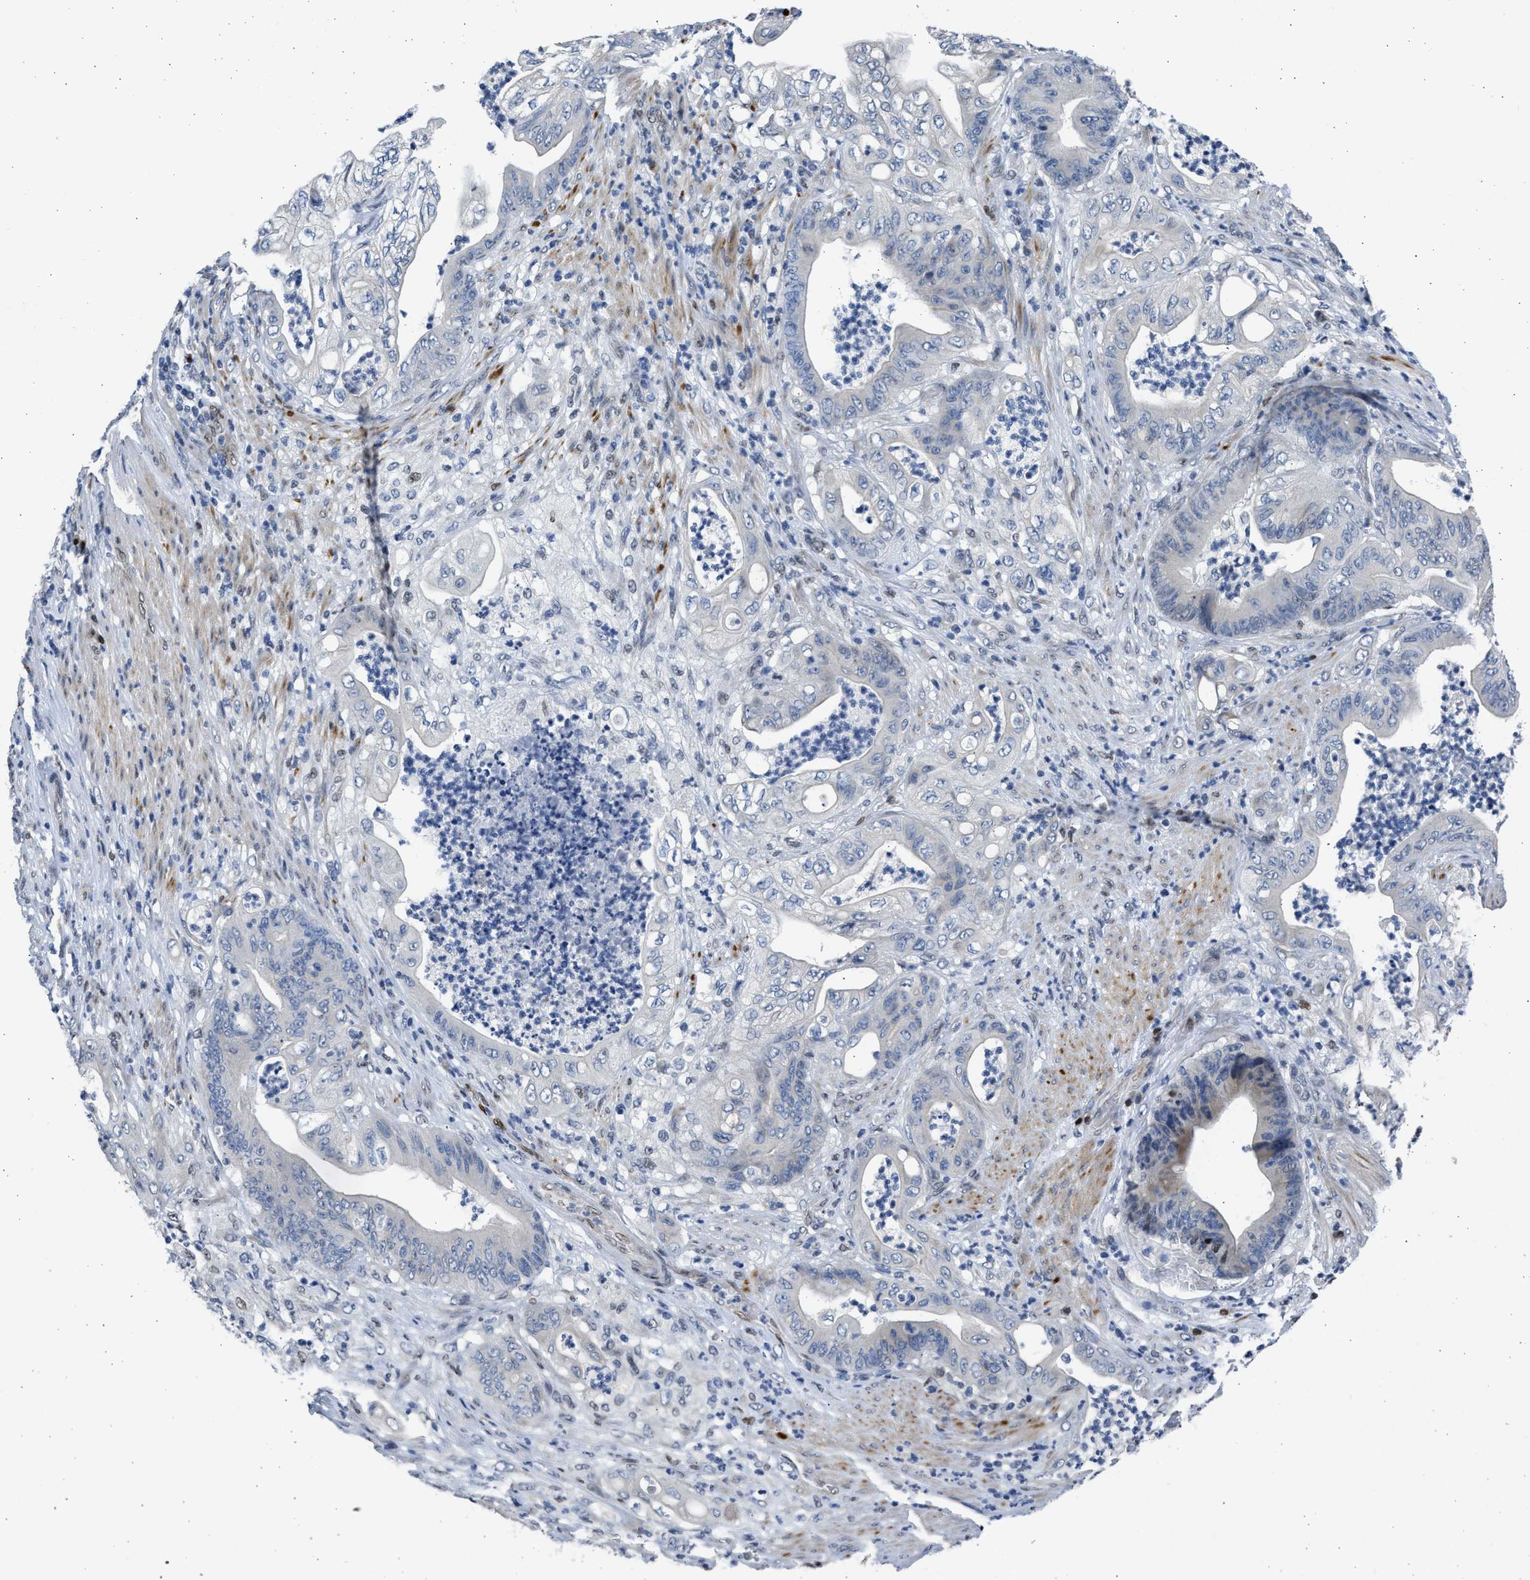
{"staining": {"intensity": "negative", "quantity": "none", "location": "none"}, "tissue": "stomach cancer", "cell_type": "Tumor cells", "image_type": "cancer", "snomed": [{"axis": "morphology", "description": "Adenocarcinoma, NOS"}, {"axis": "topography", "description": "Stomach"}], "caption": "Immunohistochemistry (IHC) of adenocarcinoma (stomach) reveals no positivity in tumor cells.", "gene": "HMGN3", "patient": {"sex": "female", "age": 73}}